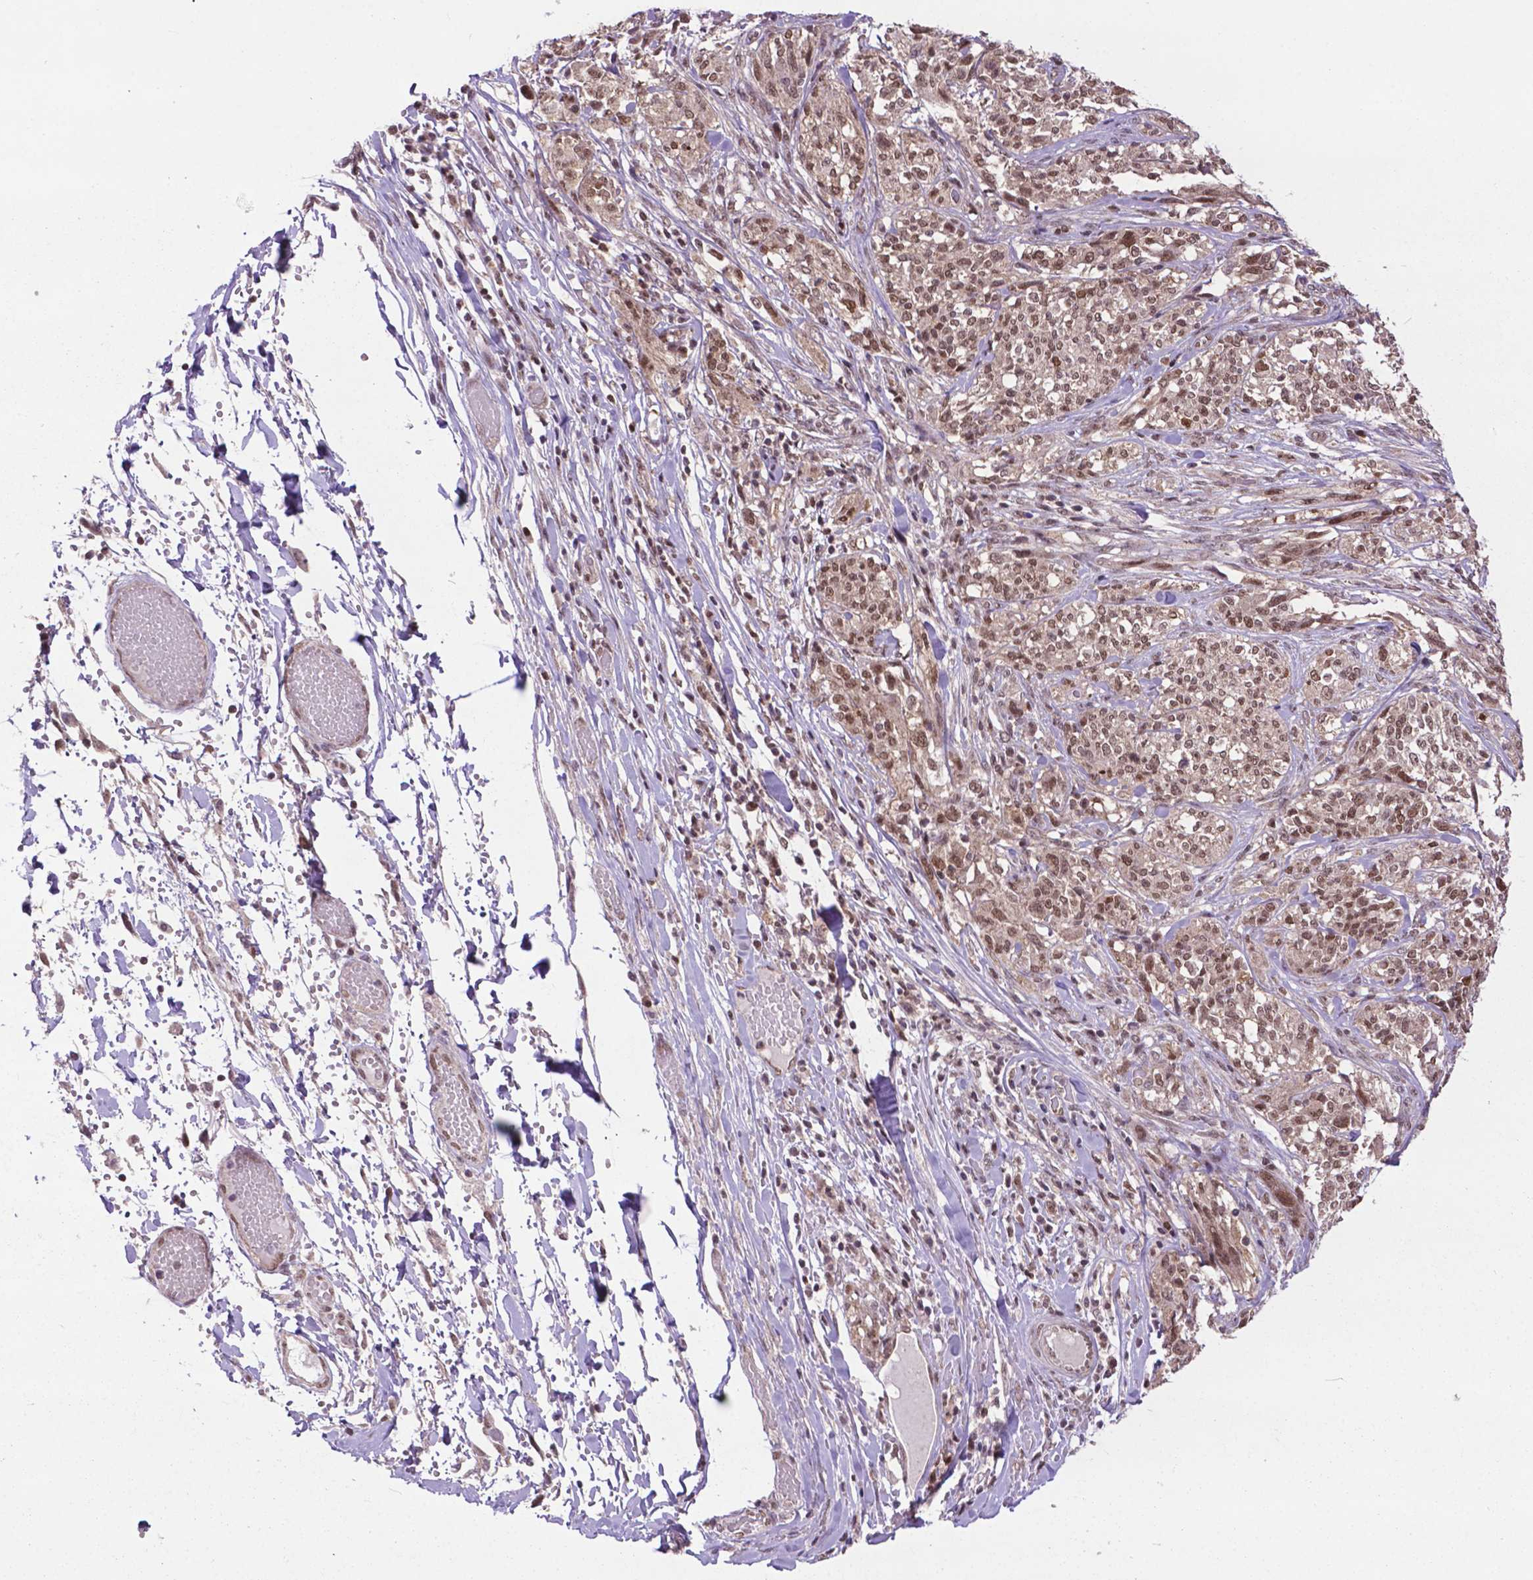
{"staining": {"intensity": "moderate", "quantity": ">75%", "location": "nuclear"}, "tissue": "melanoma", "cell_type": "Tumor cells", "image_type": "cancer", "snomed": [{"axis": "morphology", "description": "Malignant melanoma, NOS"}, {"axis": "topography", "description": "Skin"}], "caption": "Malignant melanoma was stained to show a protein in brown. There is medium levels of moderate nuclear expression in about >75% of tumor cells. The staining is performed using DAB brown chromogen to label protein expression. The nuclei are counter-stained blue using hematoxylin.", "gene": "FAF1", "patient": {"sex": "female", "age": 91}}